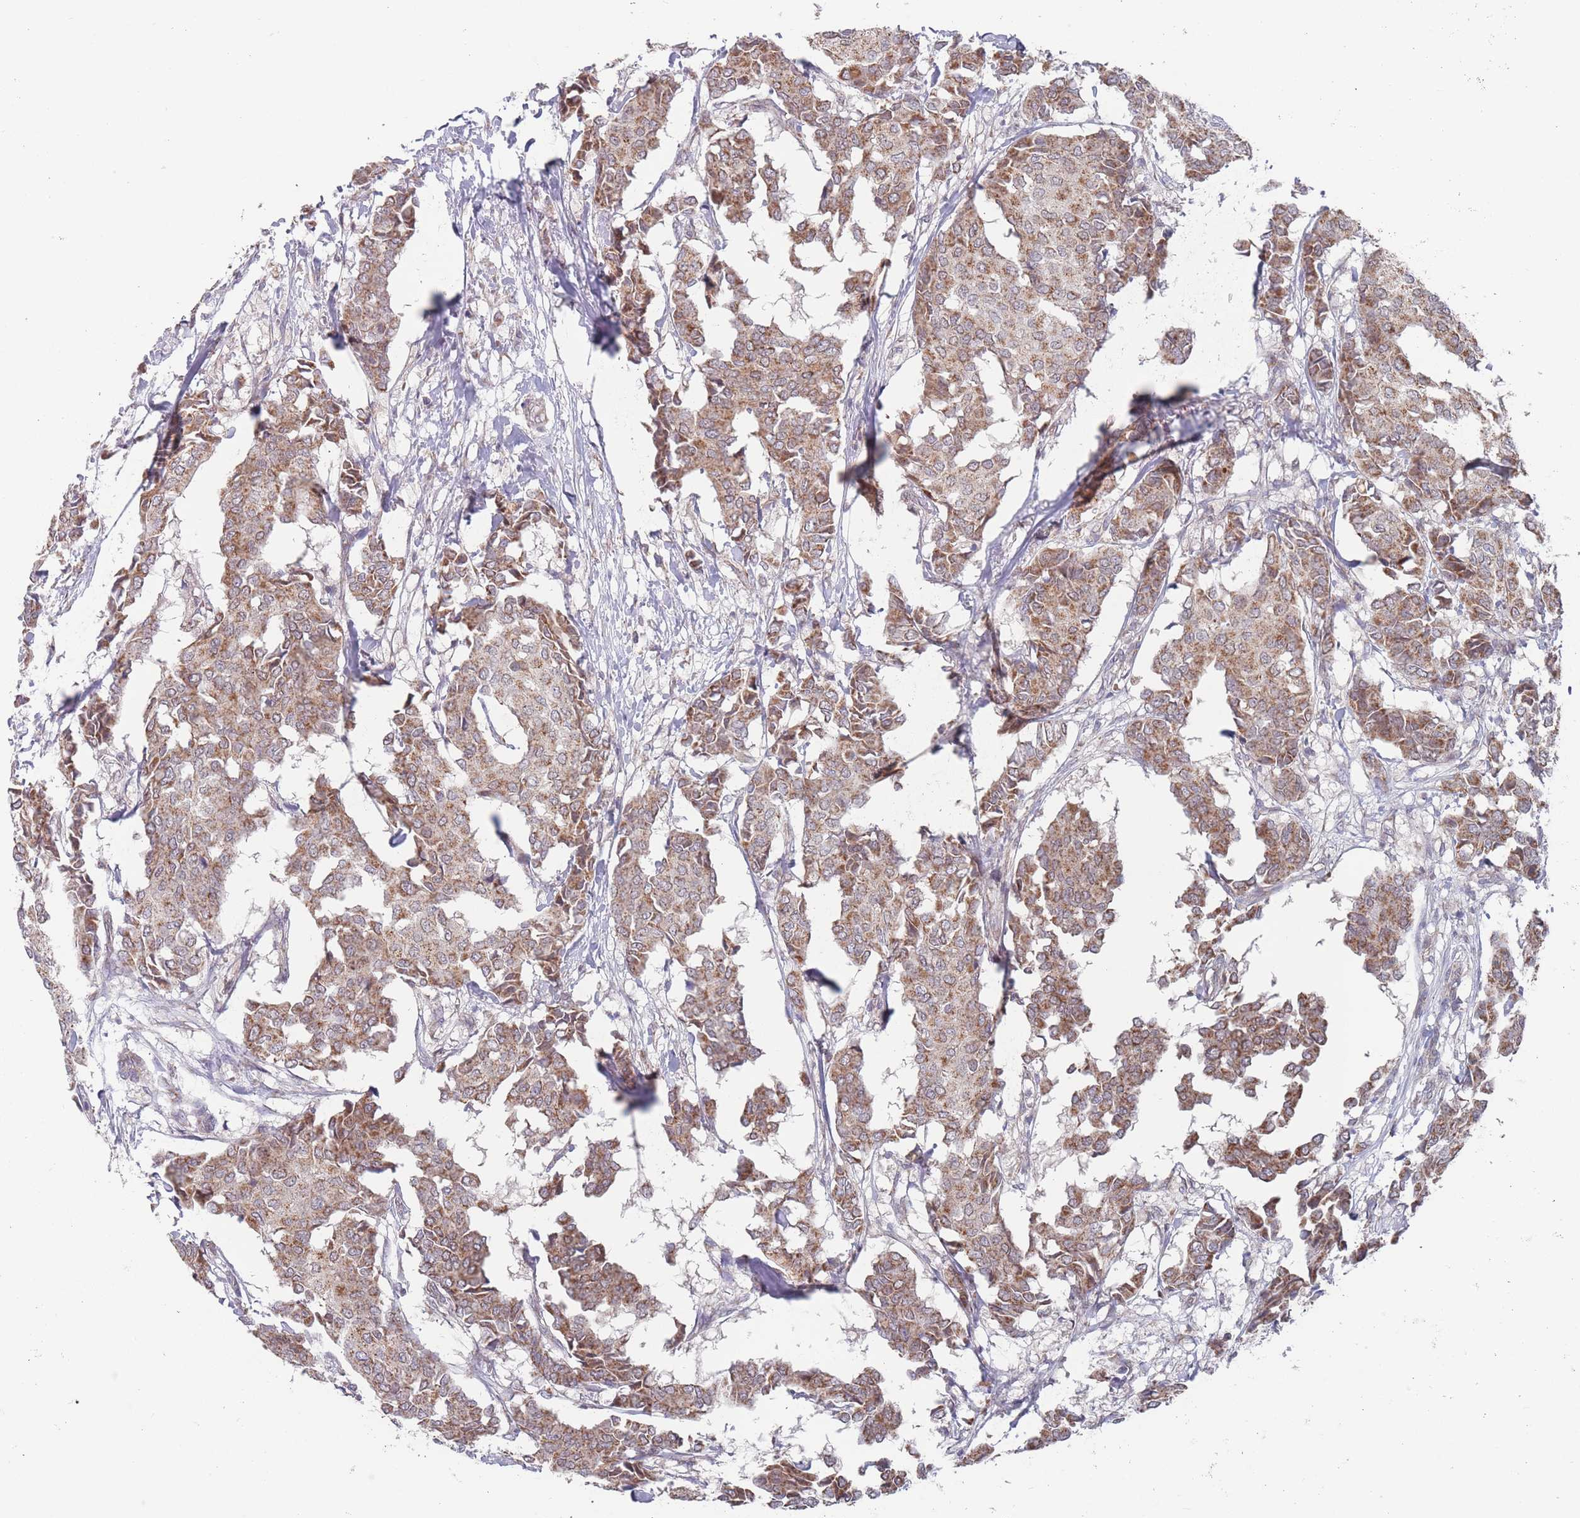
{"staining": {"intensity": "moderate", "quantity": ">75%", "location": "cytoplasmic/membranous"}, "tissue": "breast cancer", "cell_type": "Tumor cells", "image_type": "cancer", "snomed": [{"axis": "morphology", "description": "Duct carcinoma"}, {"axis": "topography", "description": "Breast"}], "caption": "IHC image of neoplastic tissue: human breast intraductal carcinoma stained using IHC demonstrates medium levels of moderate protein expression localized specifically in the cytoplasmic/membranous of tumor cells, appearing as a cytoplasmic/membranous brown color.", "gene": "PEX7", "patient": {"sex": "female", "age": 75}}